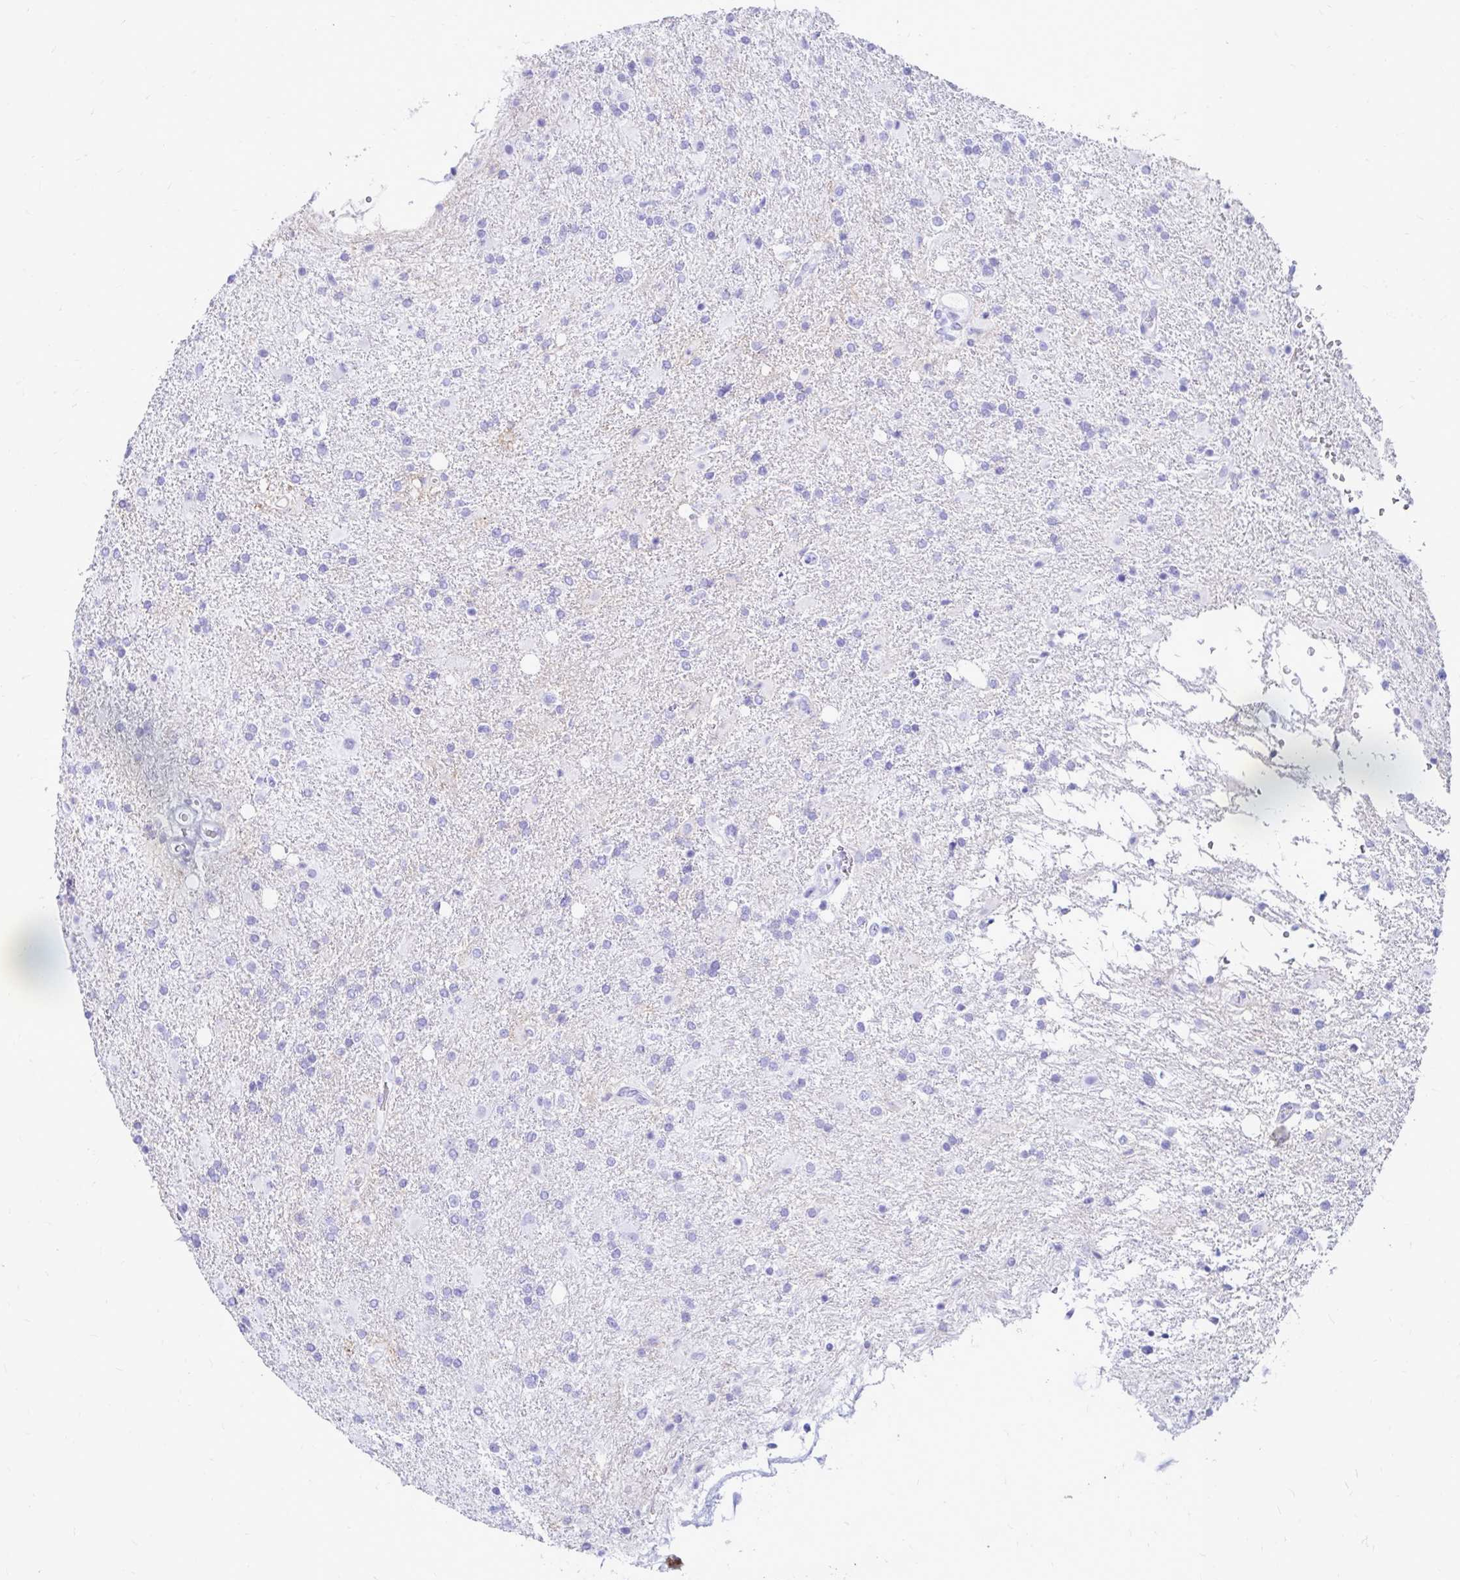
{"staining": {"intensity": "negative", "quantity": "none", "location": "none"}, "tissue": "glioma", "cell_type": "Tumor cells", "image_type": "cancer", "snomed": [{"axis": "morphology", "description": "Glioma, malignant, High grade"}, {"axis": "topography", "description": "Brain"}], "caption": "IHC photomicrograph of neoplastic tissue: human malignant high-grade glioma stained with DAB (3,3'-diaminobenzidine) demonstrates no significant protein expression in tumor cells.", "gene": "OR10R2", "patient": {"sex": "male", "age": 56}}